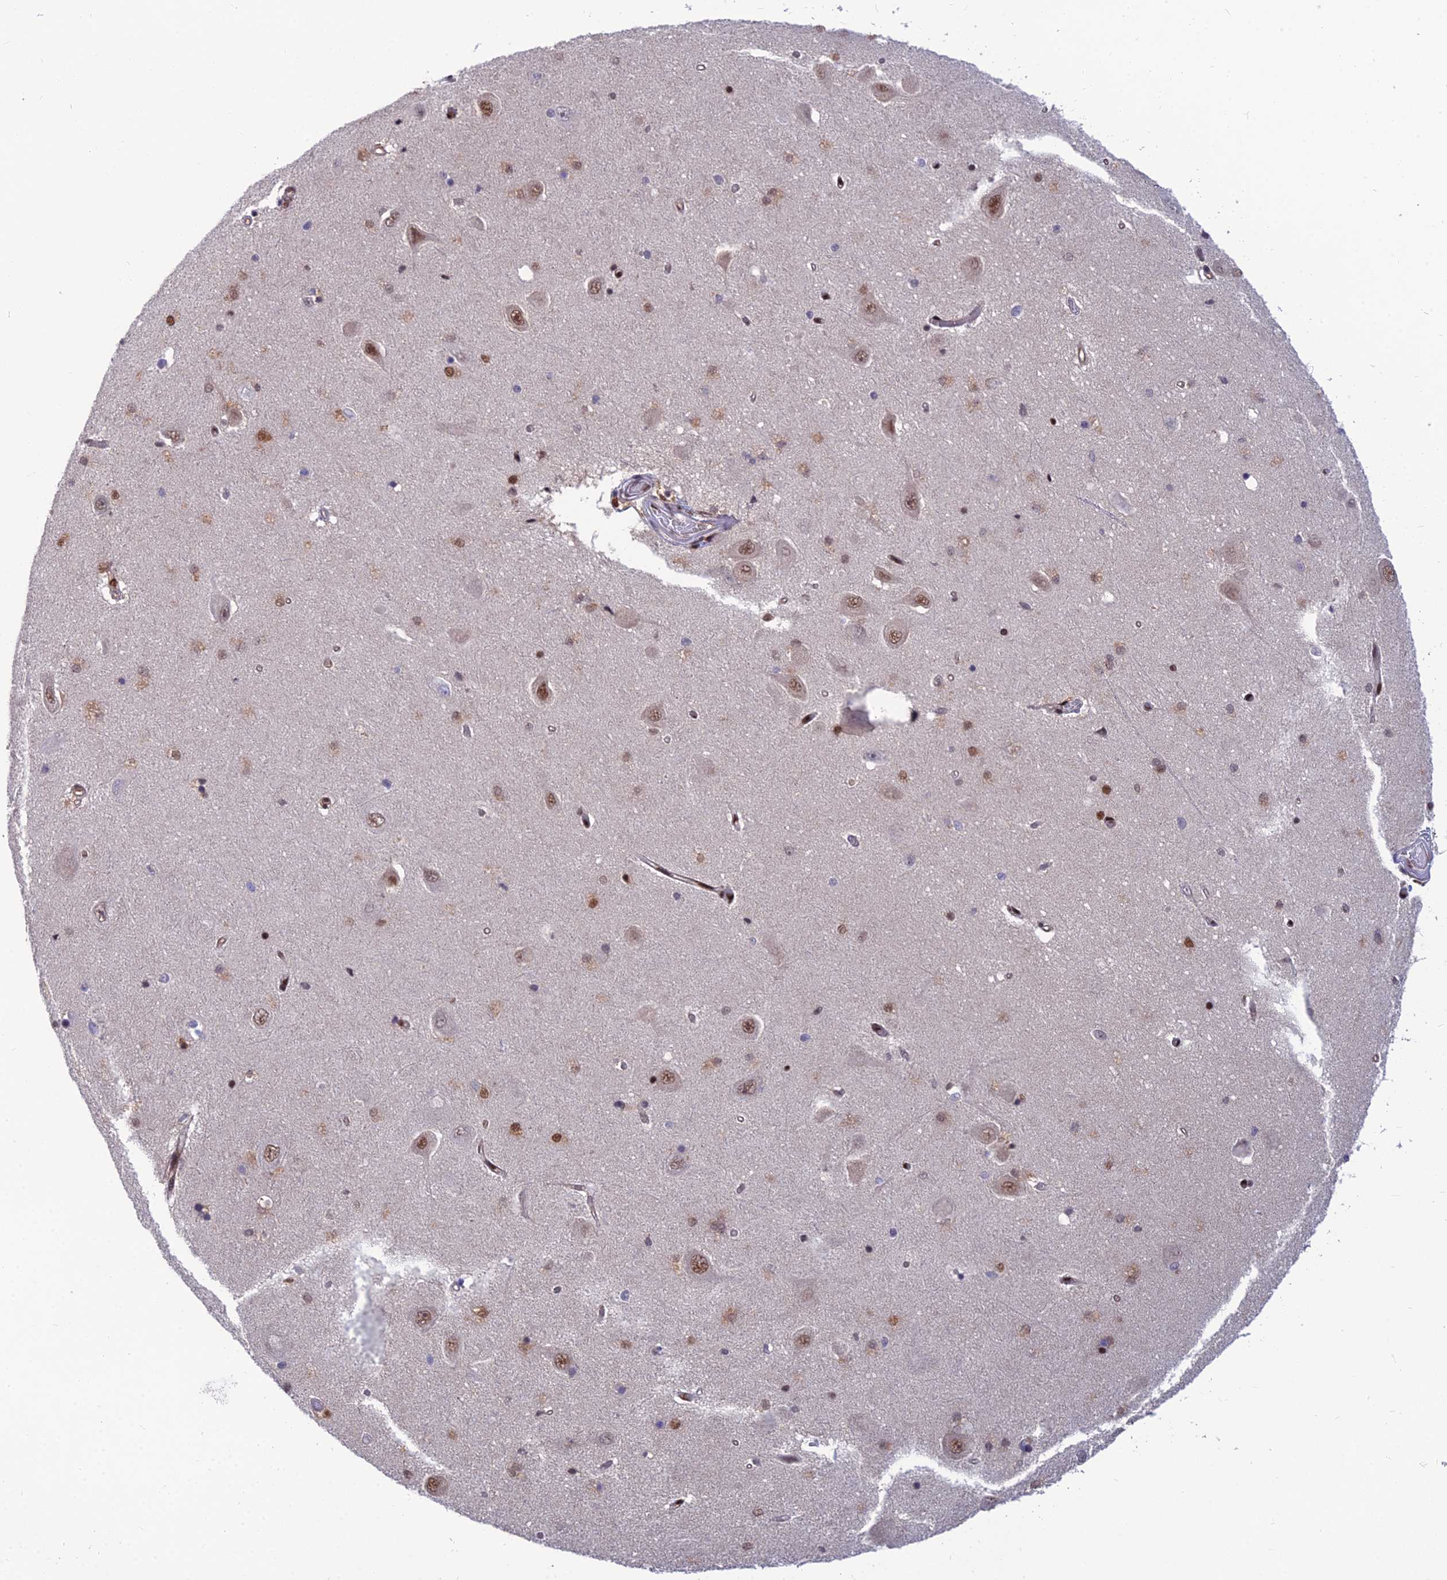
{"staining": {"intensity": "strong", "quantity": "25%-75%", "location": "nuclear"}, "tissue": "hippocampus", "cell_type": "Glial cells", "image_type": "normal", "snomed": [{"axis": "morphology", "description": "Normal tissue, NOS"}, {"axis": "topography", "description": "Hippocampus"}], "caption": "Hippocampus stained with a brown dye shows strong nuclear positive positivity in approximately 25%-75% of glial cells.", "gene": "DNPEP", "patient": {"sex": "male", "age": 45}}